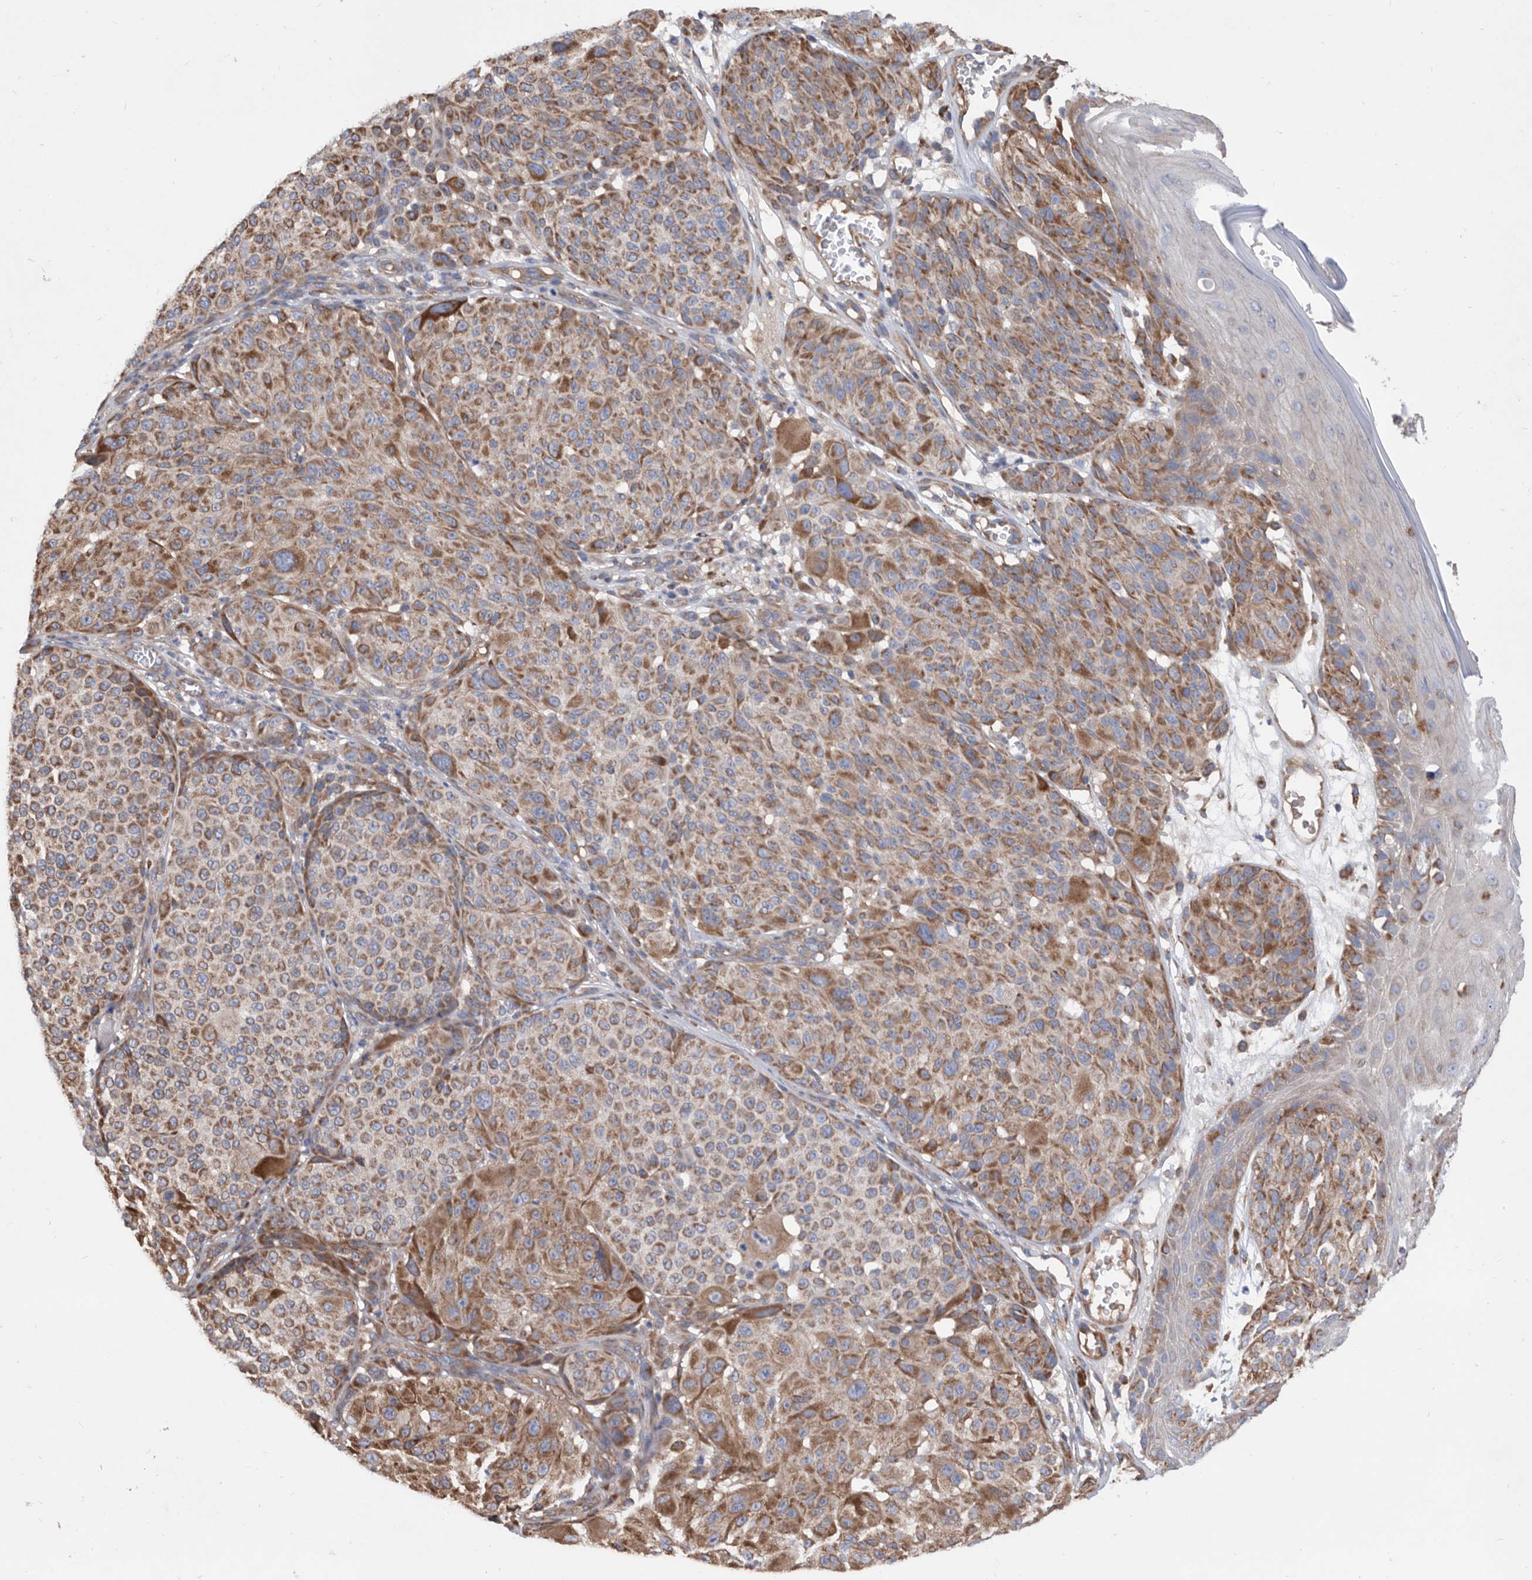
{"staining": {"intensity": "moderate", "quantity": ">75%", "location": "cytoplasmic/membranous"}, "tissue": "melanoma", "cell_type": "Tumor cells", "image_type": "cancer", "snomed": [{"axis": "morphology", "description": "Malignant melanoma, NOS"}, {"axis": "topography", "description": "Skin"}], "caption": "Human malignant melanoma stained for a protein (brown) displays moderate cytoplasmic/membranous positive expression in approximately >75% of tumor cells.", "gene": "ATP13A3", "patient": {"sex": "male", "age": 83}}